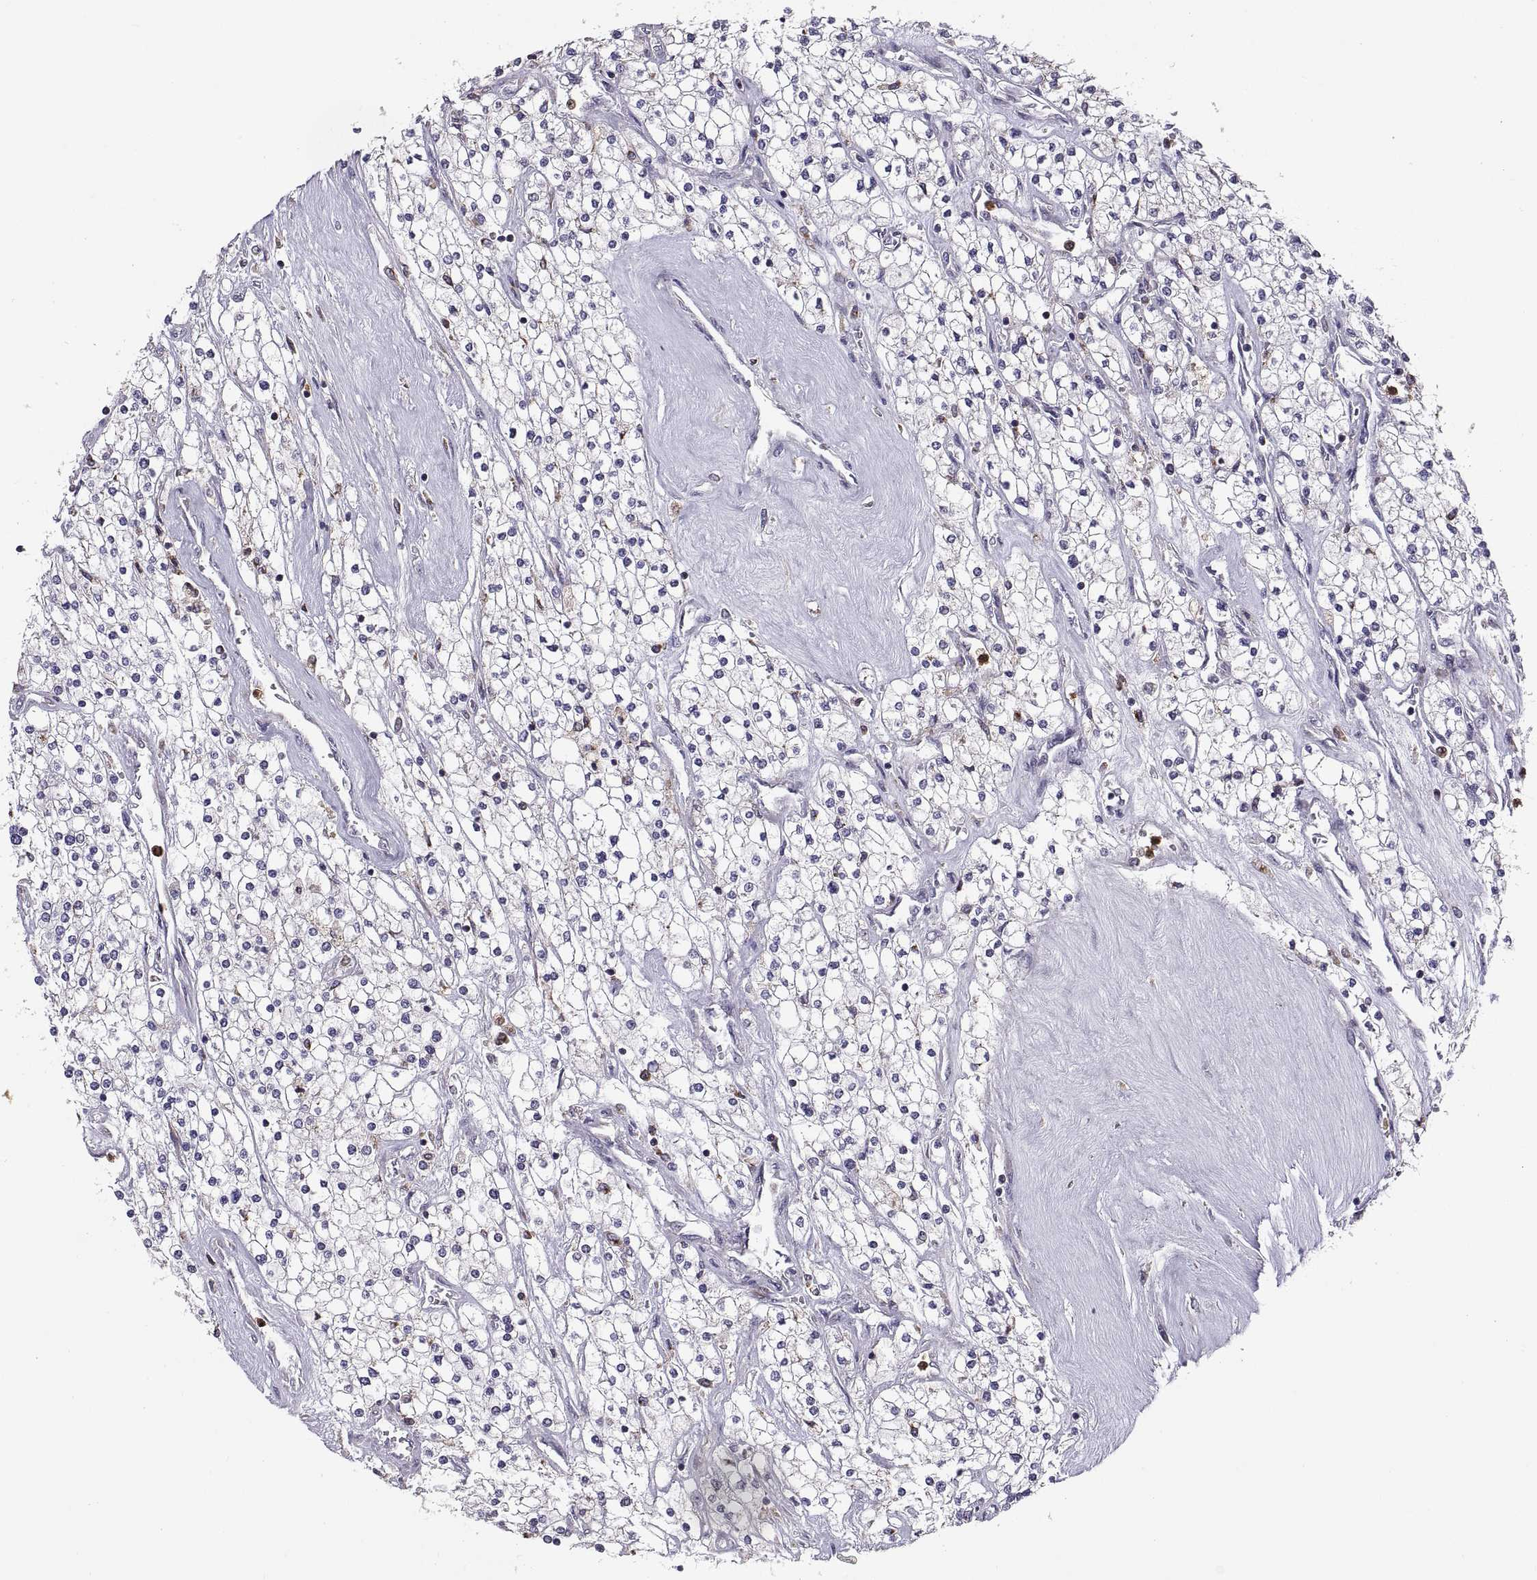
{"staining": {"intensity": "weak", "quantity": "<25%", "location": "cytoplasmic/membranous"}, "tissue": "renal cancer", "cell_type": "Tumor cells", "image_type": "cancer", "snomed": [{"axis": "morphology", "description": "Adenocarcinoma, NOS"}, {"axis": "topography", "description": "Kidney"}], "caption": "The photomicrograph shows no staining of tumor cells in adenocarcinoma (renal).", "gene": "ACAP1", "patient": {"sex": "male", "age": 80}}